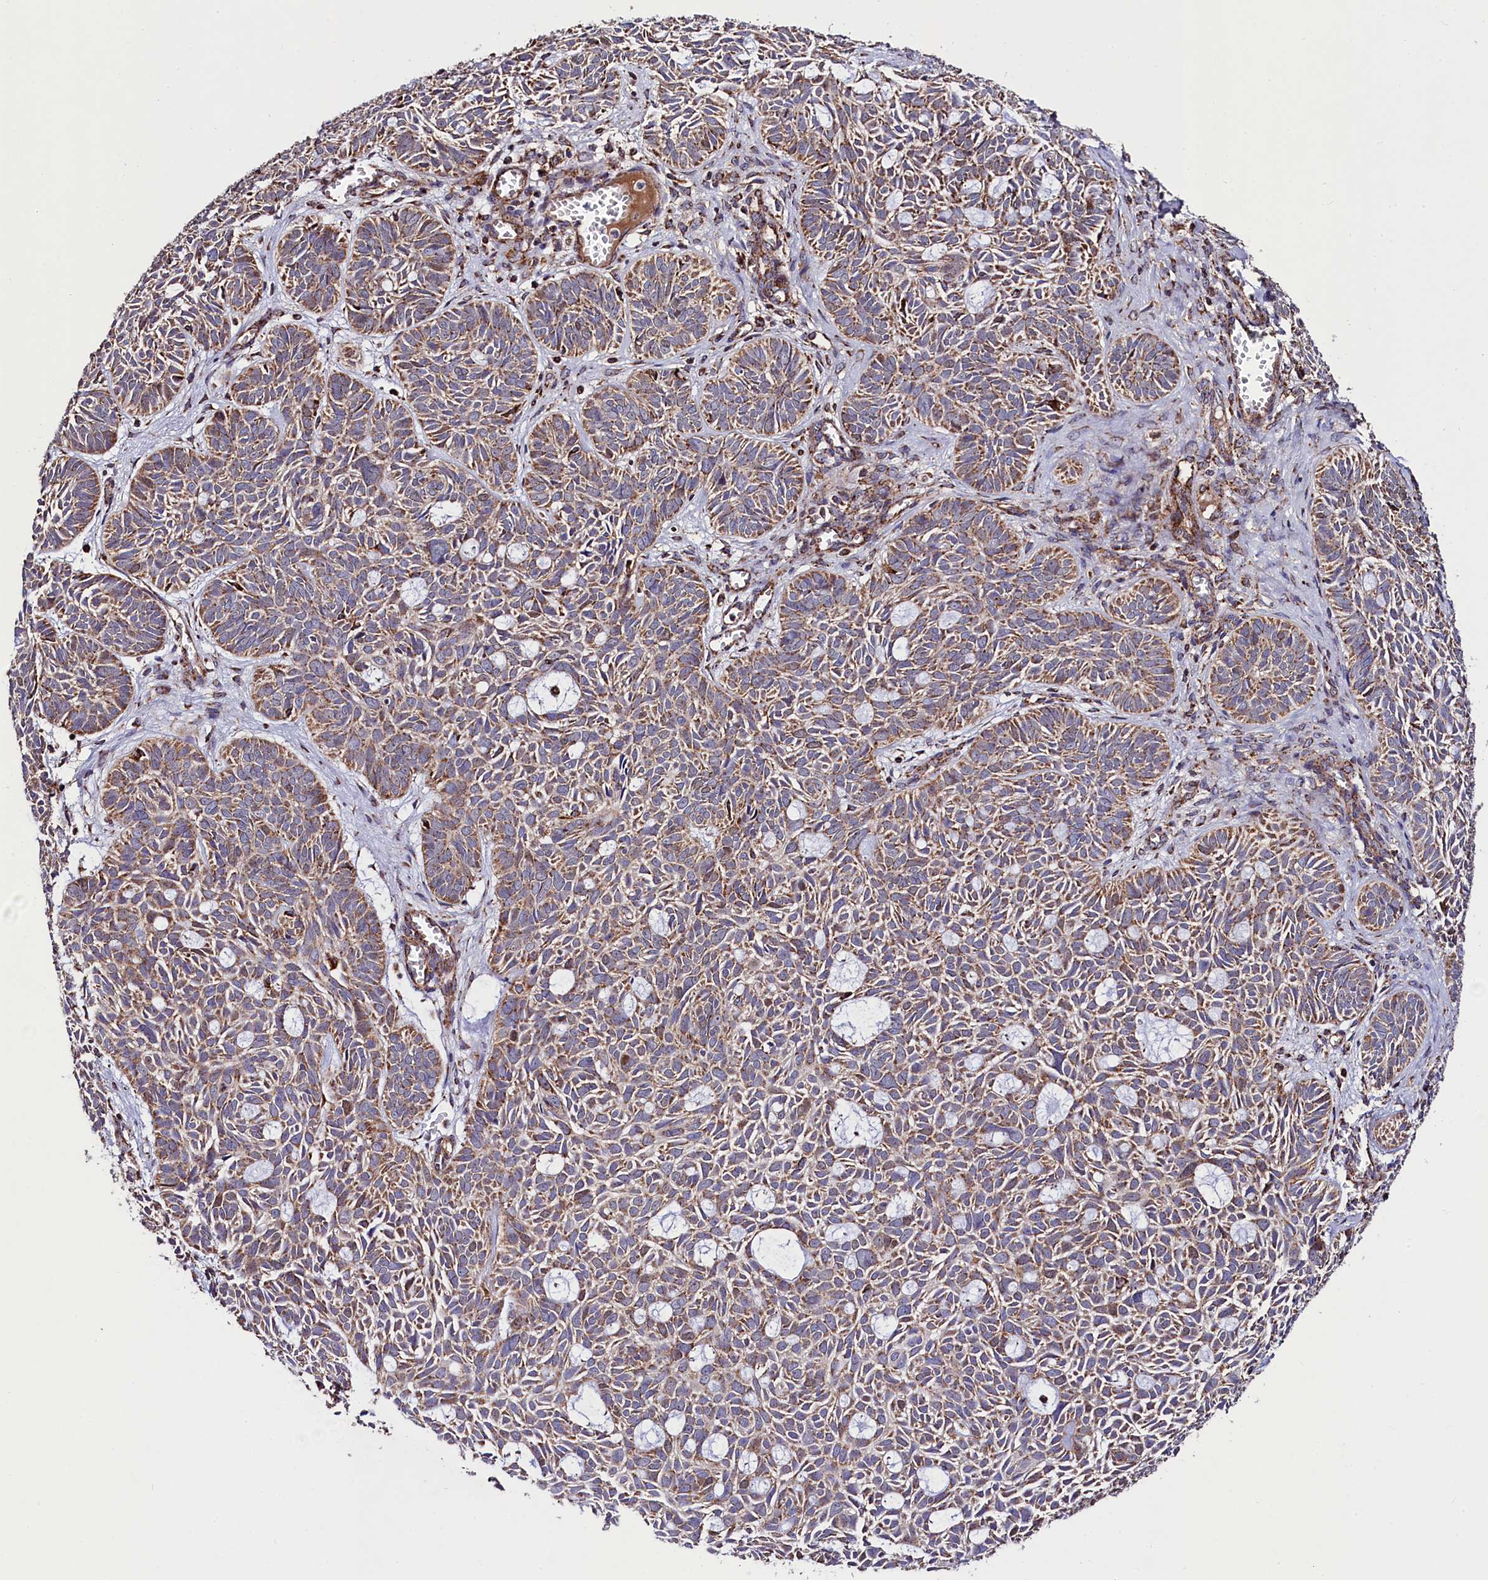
{"staining": {"intensity": "moderate", "quantity": ">75%", "location": "cytoplasmic/membranous"}, "tissue": "skin cancer", "cell_type": "Tumor cells", "image_type": "cancer", "snomed": [{"axis": "morphology", "description": "Basal cell carcinoma"}, {"axis": "topography", "description": "Skin"}], "caption": "Skin basal cell carcinoma stained for a protein exhibits moderate cytoplasmic/membranous positivity in tumor cells.", "gene": "CLYBL", "patient": {"sex": "male", "age": 69}}